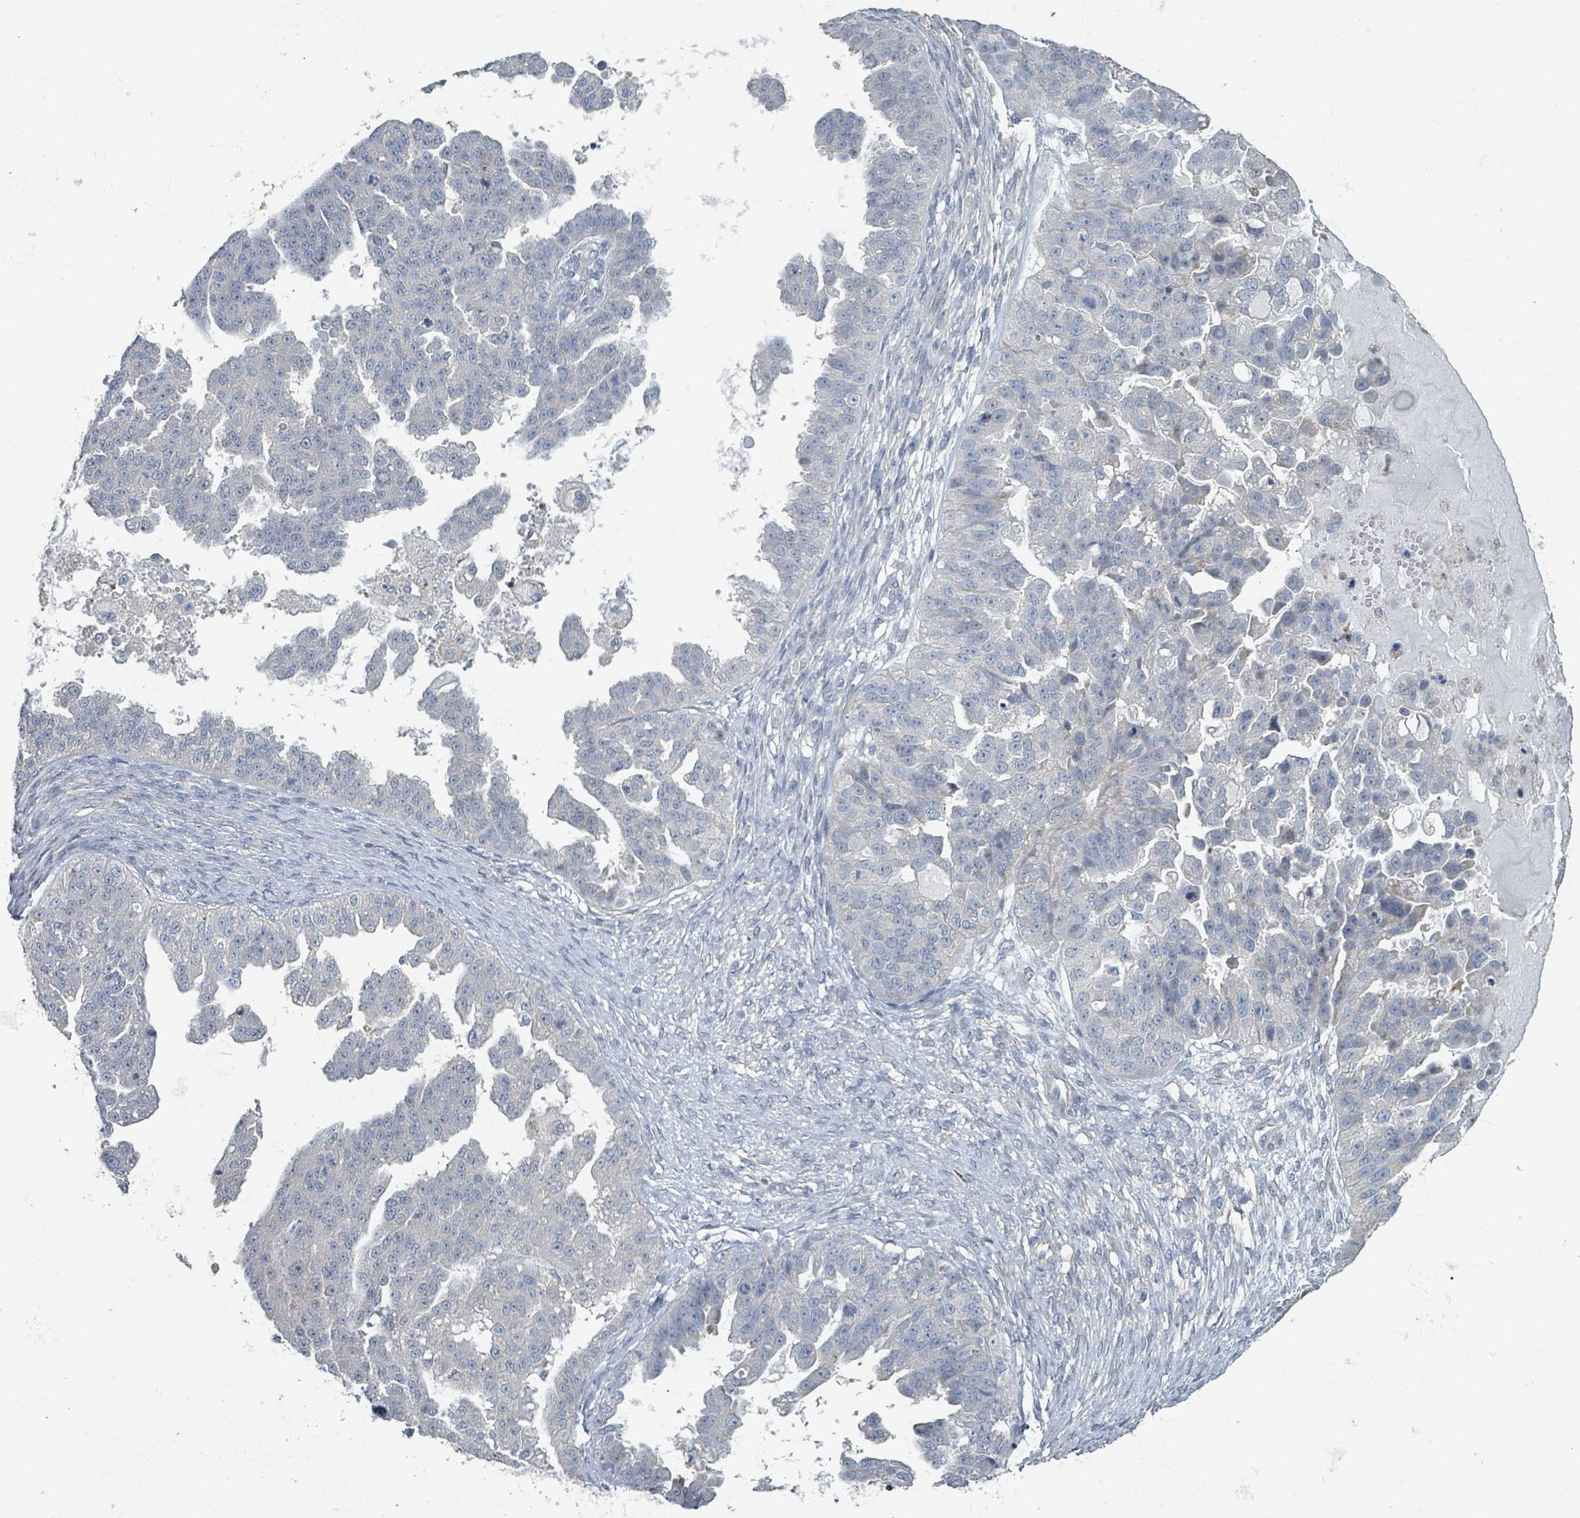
{"staining": {"intensity": "negative", "quantity": "none", "location": "none"}, "tissue": "ovarian cancer", "cell_type": "Tumor cells", "image_type": "cancer", "snomed": [{"axis": "morphology", "description": "Cystadenocarcinoma, serous, NOS"}, {"axis": "topography", "description": "Ovary"}], "caption": "Immunohistochemistry (IHC) of human ovarian cancer (serous cystadenocarcinoma) exhibits no positivity in tumor cells.", "gene": "LRRC42", "patient": {"sex": "female", "age": 58}}